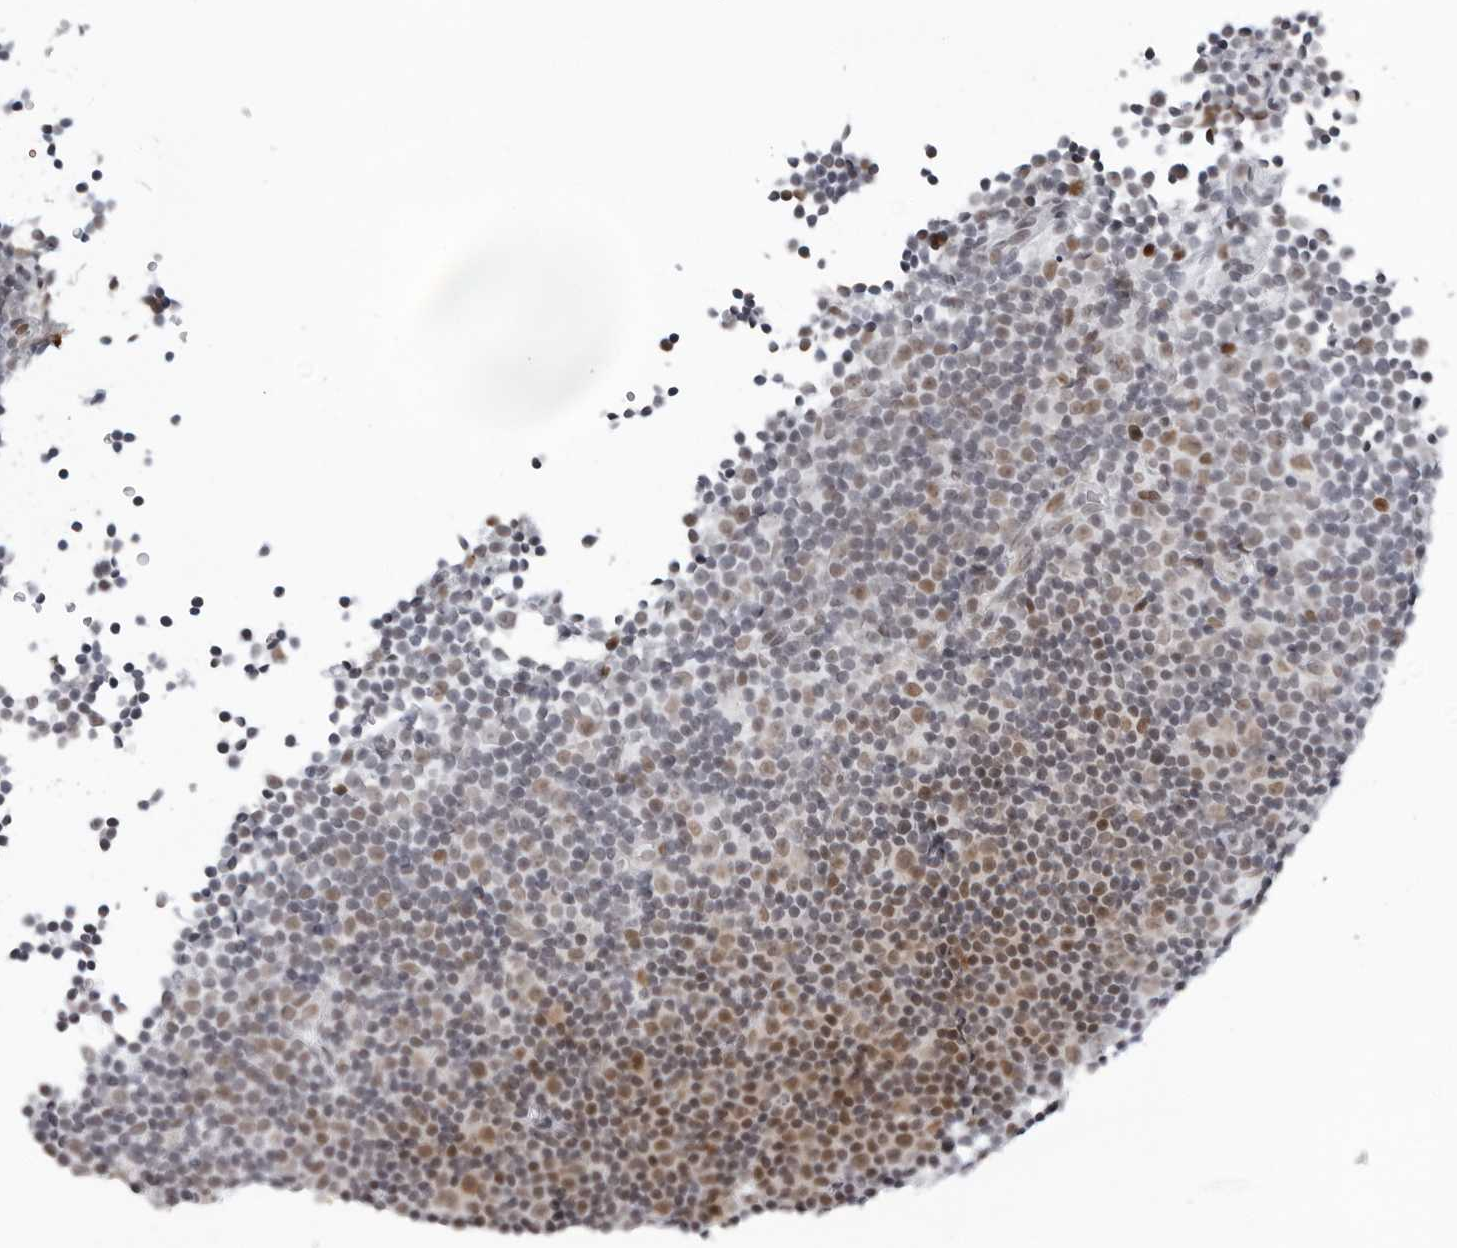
{"staining": {"intensity": "moderate", "quantity": "<25%", "location": "nuclear"}, "tissue": "lymphoma", "cell_type": "Tumor cells", "image_type": "cancer", "snomed": [{"axis": "morphology", "description": "Malignant lymphoma, non-Hodgkin's type, Low grade"}, {"axis": "topography", "description": "Lymph node"}], "caption": "Tumor cells display moderate nuclear expression in approximately <25% of cells in malignant lymphoma, non-Hodgkin's type (low-grade).", "gene": "PPP1R42", "patient": {"sex": "female", "age": 67}}